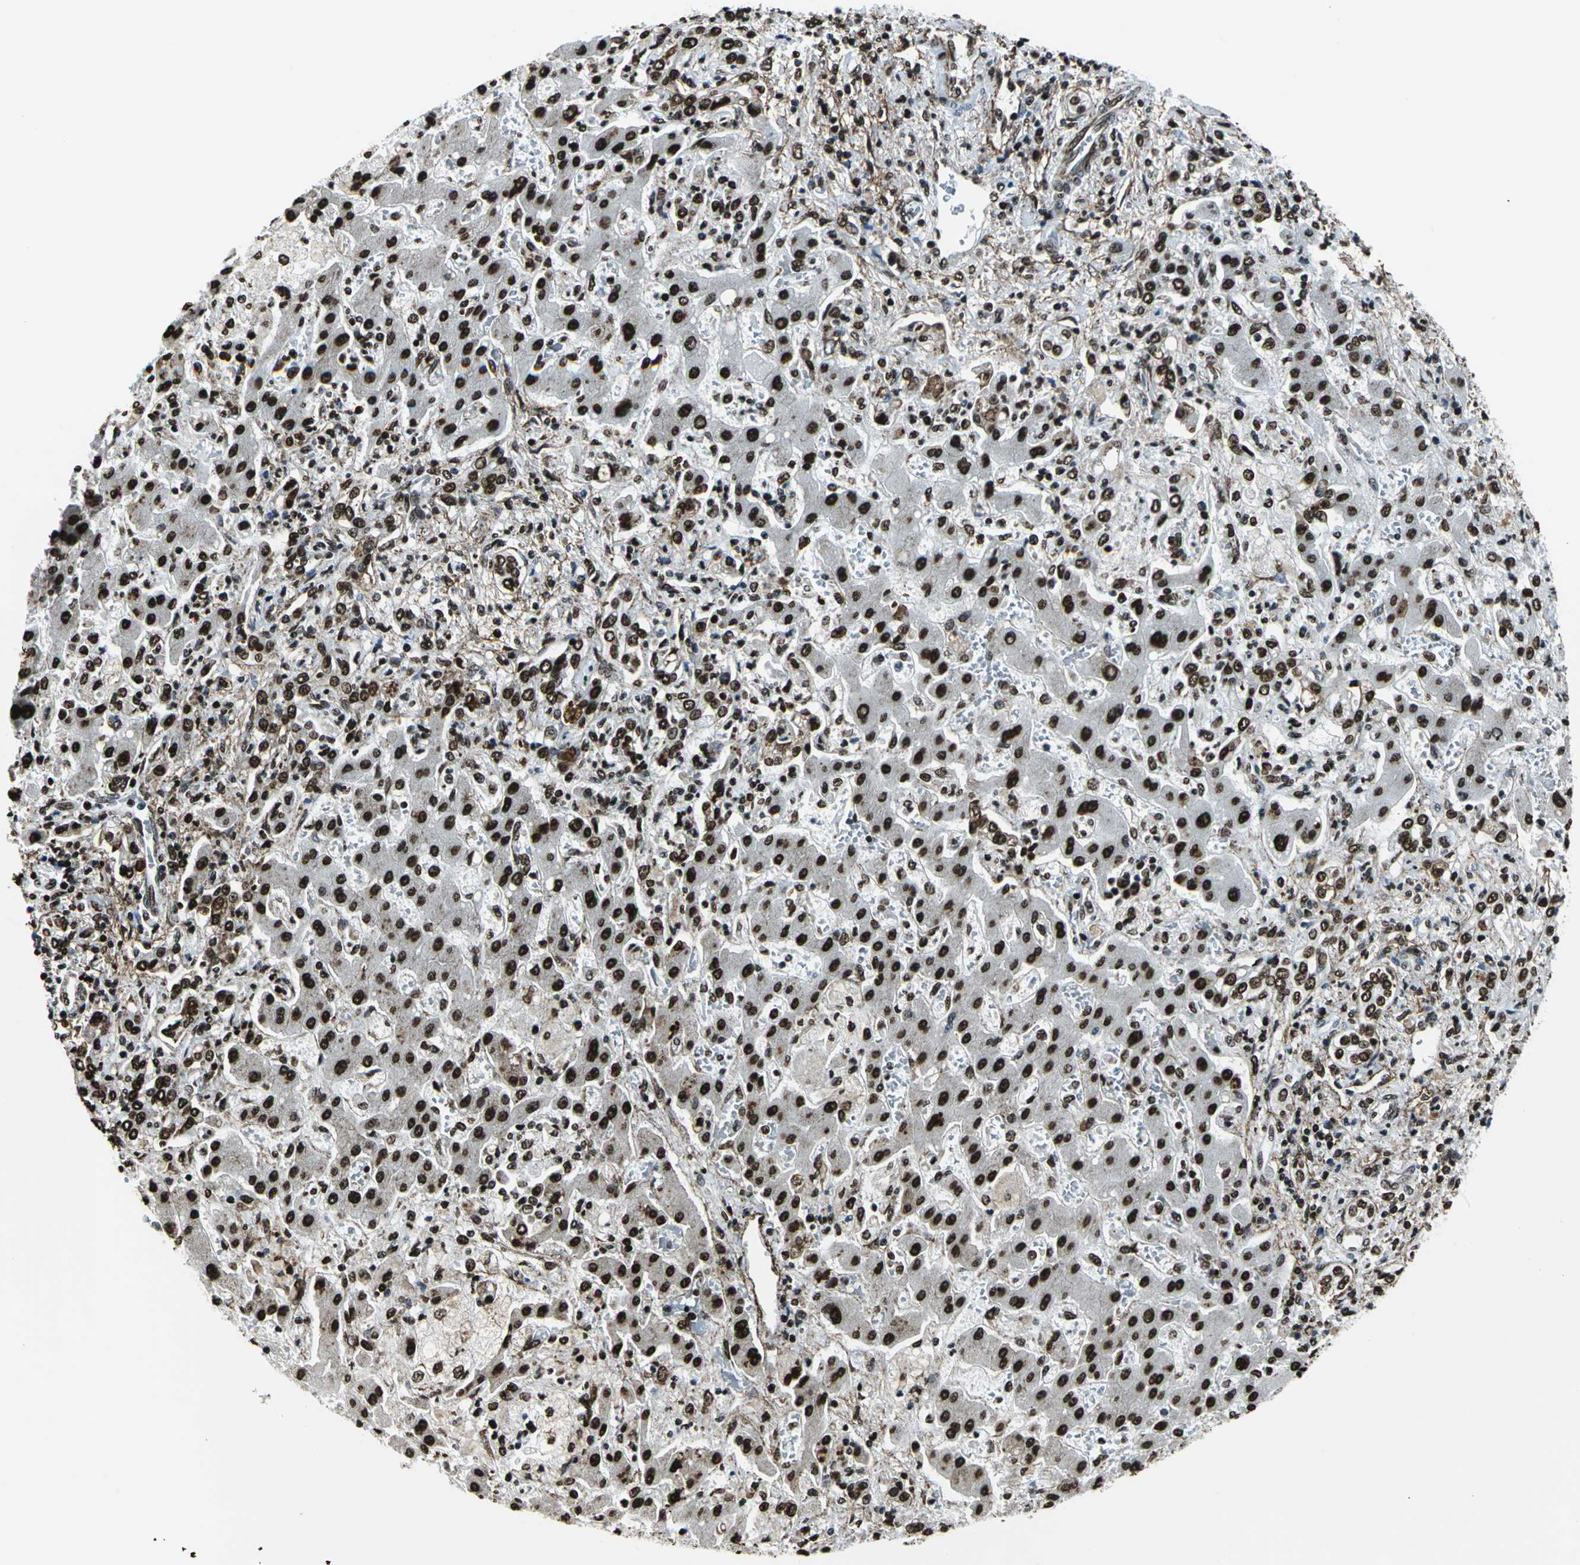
{"staining": {"intensity": "strong", "quantity": ">75%", "location": "nuclear"}, "tissue": "liver cancer", "cell_type": "Tumor cells", "image_type": "cancer", "snomed": [{"axis": "morphology", "description": "Cholangiocarcinoma"}, {"axis": "topography", "description": "Liver"}], "caption": "Protein staining of liver cancer (cholangiocarcinoma) tissue demonstrates strong nuclear expression in about >75% of tumor cells.", "gene": "APEX1", "patient": {"sex": "male", "age": 50}}